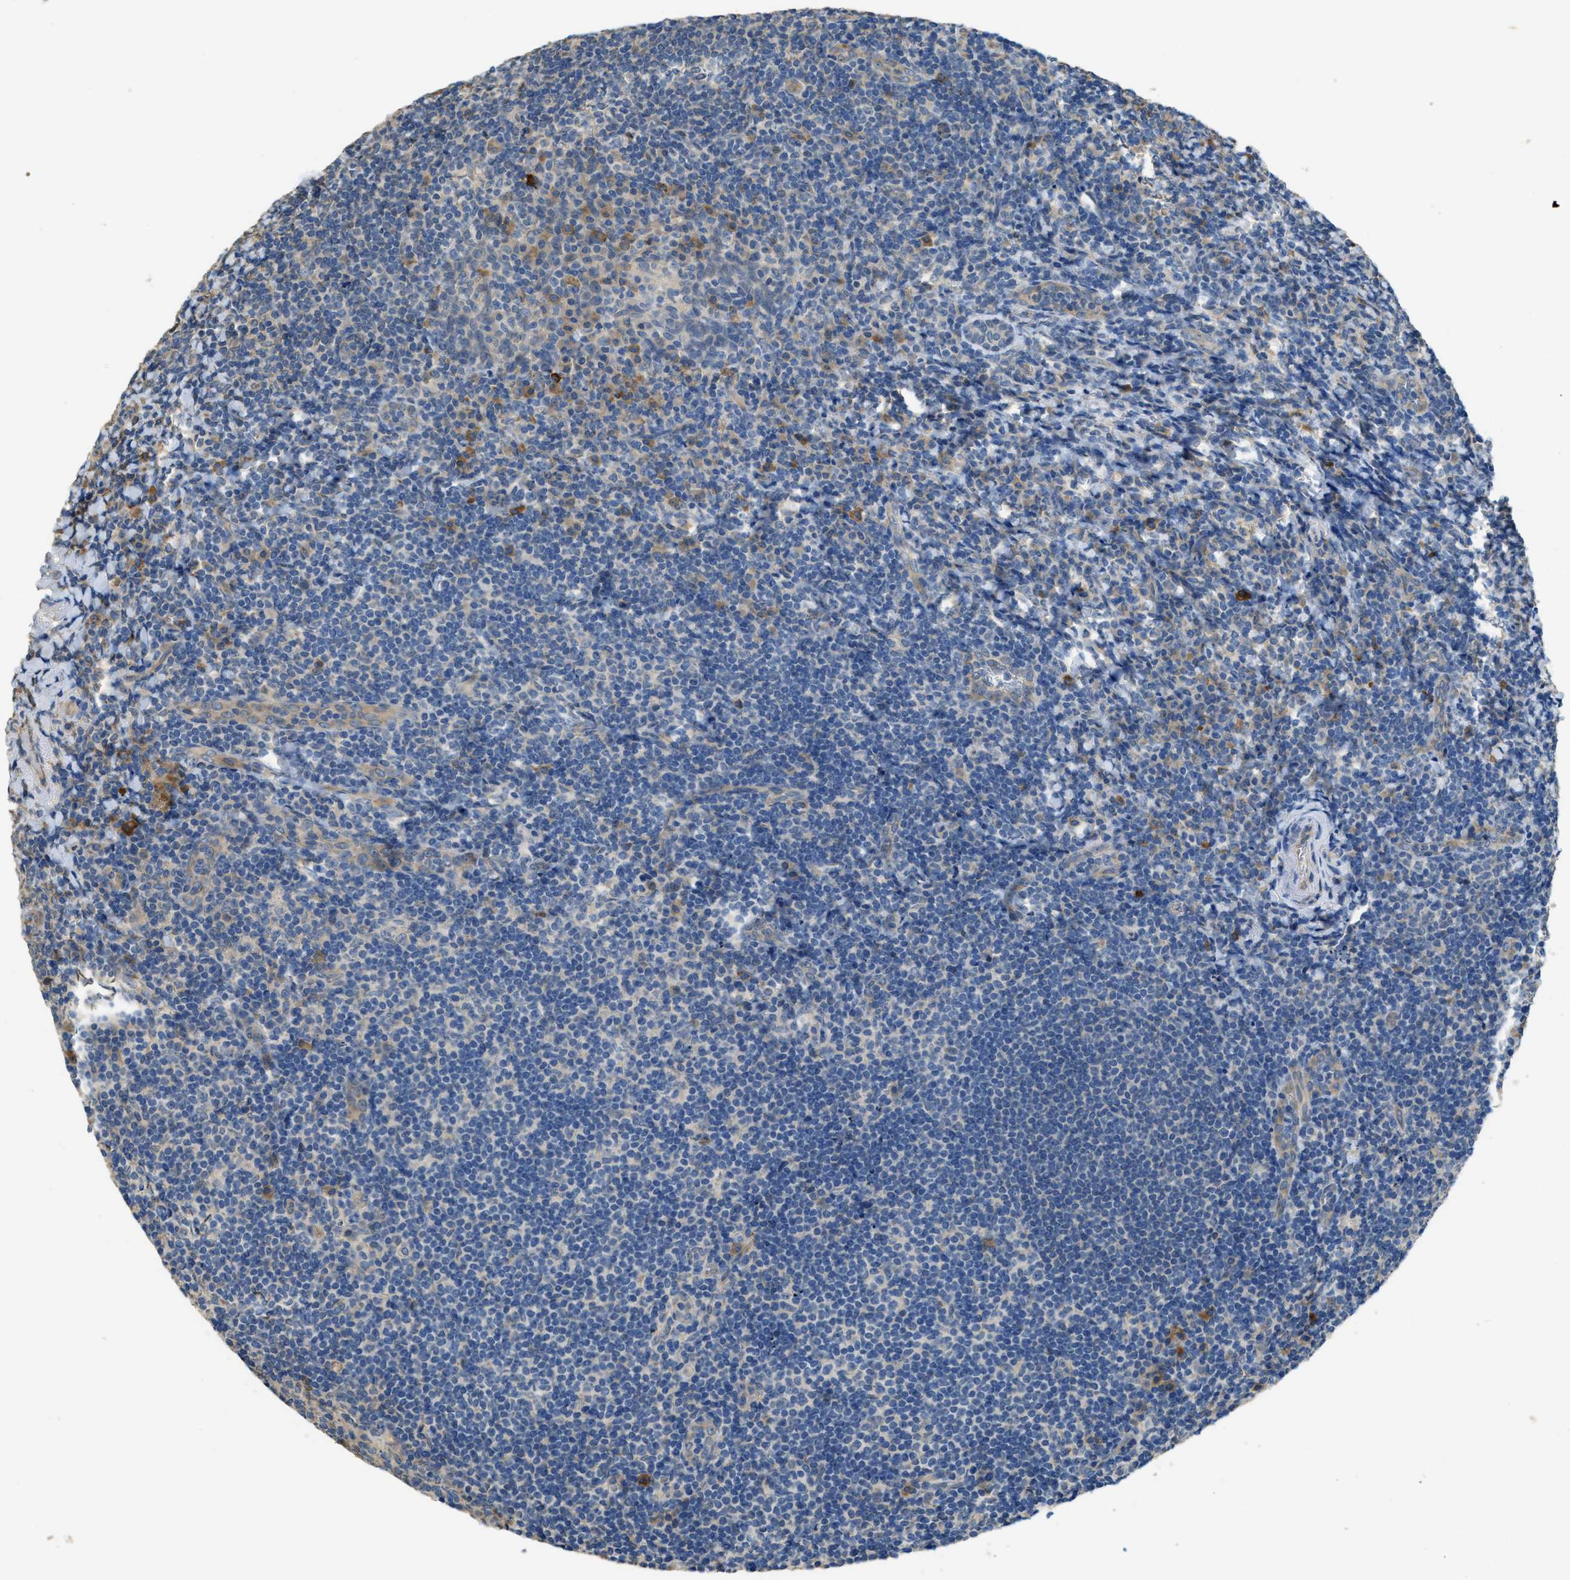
{"staining": {"intensity": "negative", "quantity": "none", "location": "none"}, "tissue": "tonsil", "cell_type": "Germinal center cells", "image_type": "normal", "snomed": [{"axis": "morphology", "description": "Normal tissue, NOS"}, {"axis": "topography", "description": "Tonsil"}], "caption": "The immunohistochemistry (IHC) photomicrograph has no significant positivity in germinal center cells of tonsil.", "gene": "RIPK2", "patient": {"sex": "male", "age": 37}}